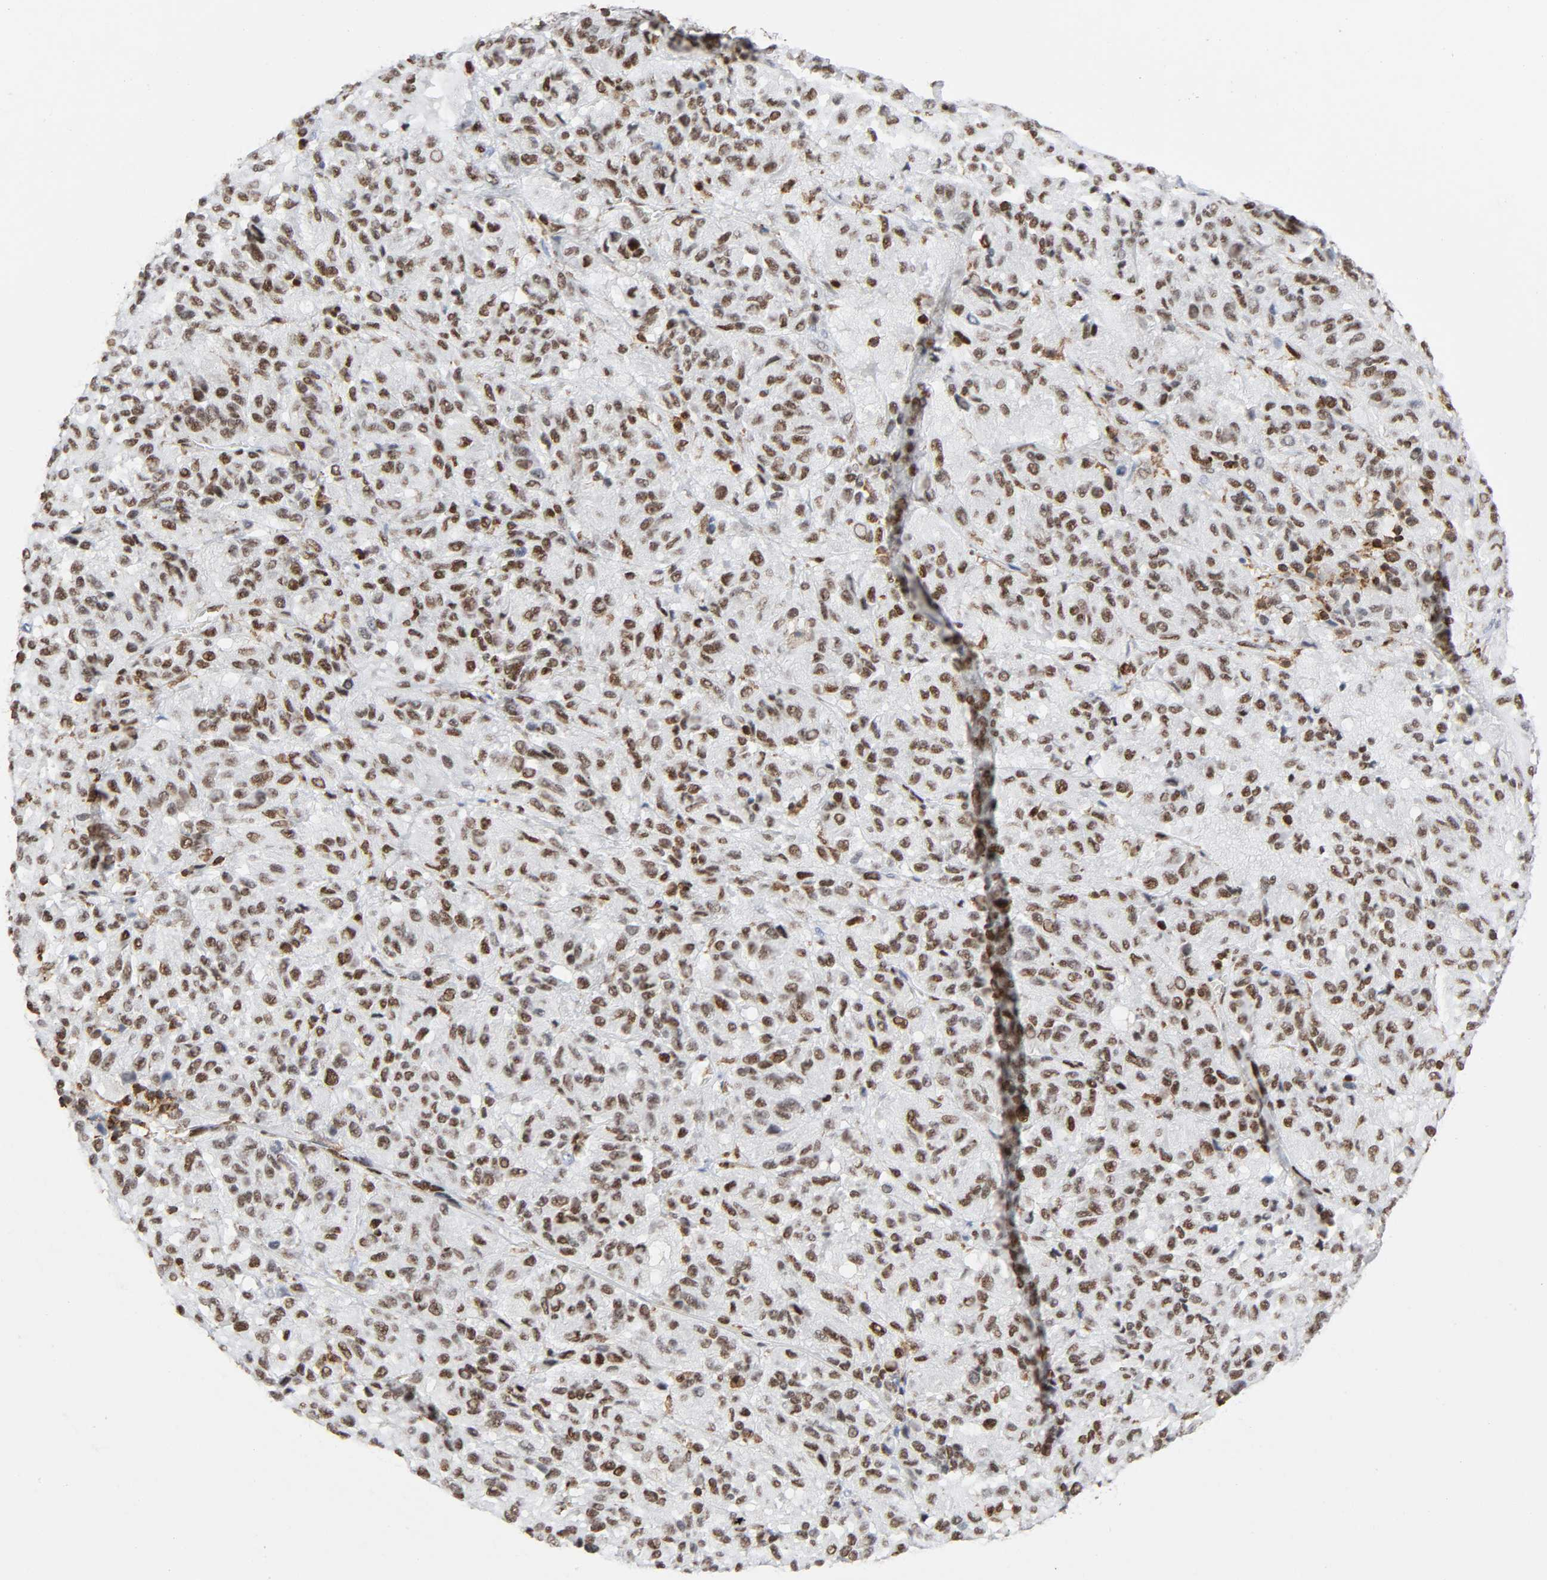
{"staining": {"intensity": "moderate", "quantity": ">75%", "location": "nuclear"}, "tissue": "melanoma", "cell_type": "Tumor cells", "image_type": "cancer", "snomed": [{"axis": "morphology", "description": "Malignant melanoma, Metastatic site"}, {"axis": "topography", "description": "Lung"}], "caption": "Human melanoma stained with a protein marker shows moderate staining in tumor cells.", "gene": "WAS", "patient": {"sex": "male", "age": 64}}